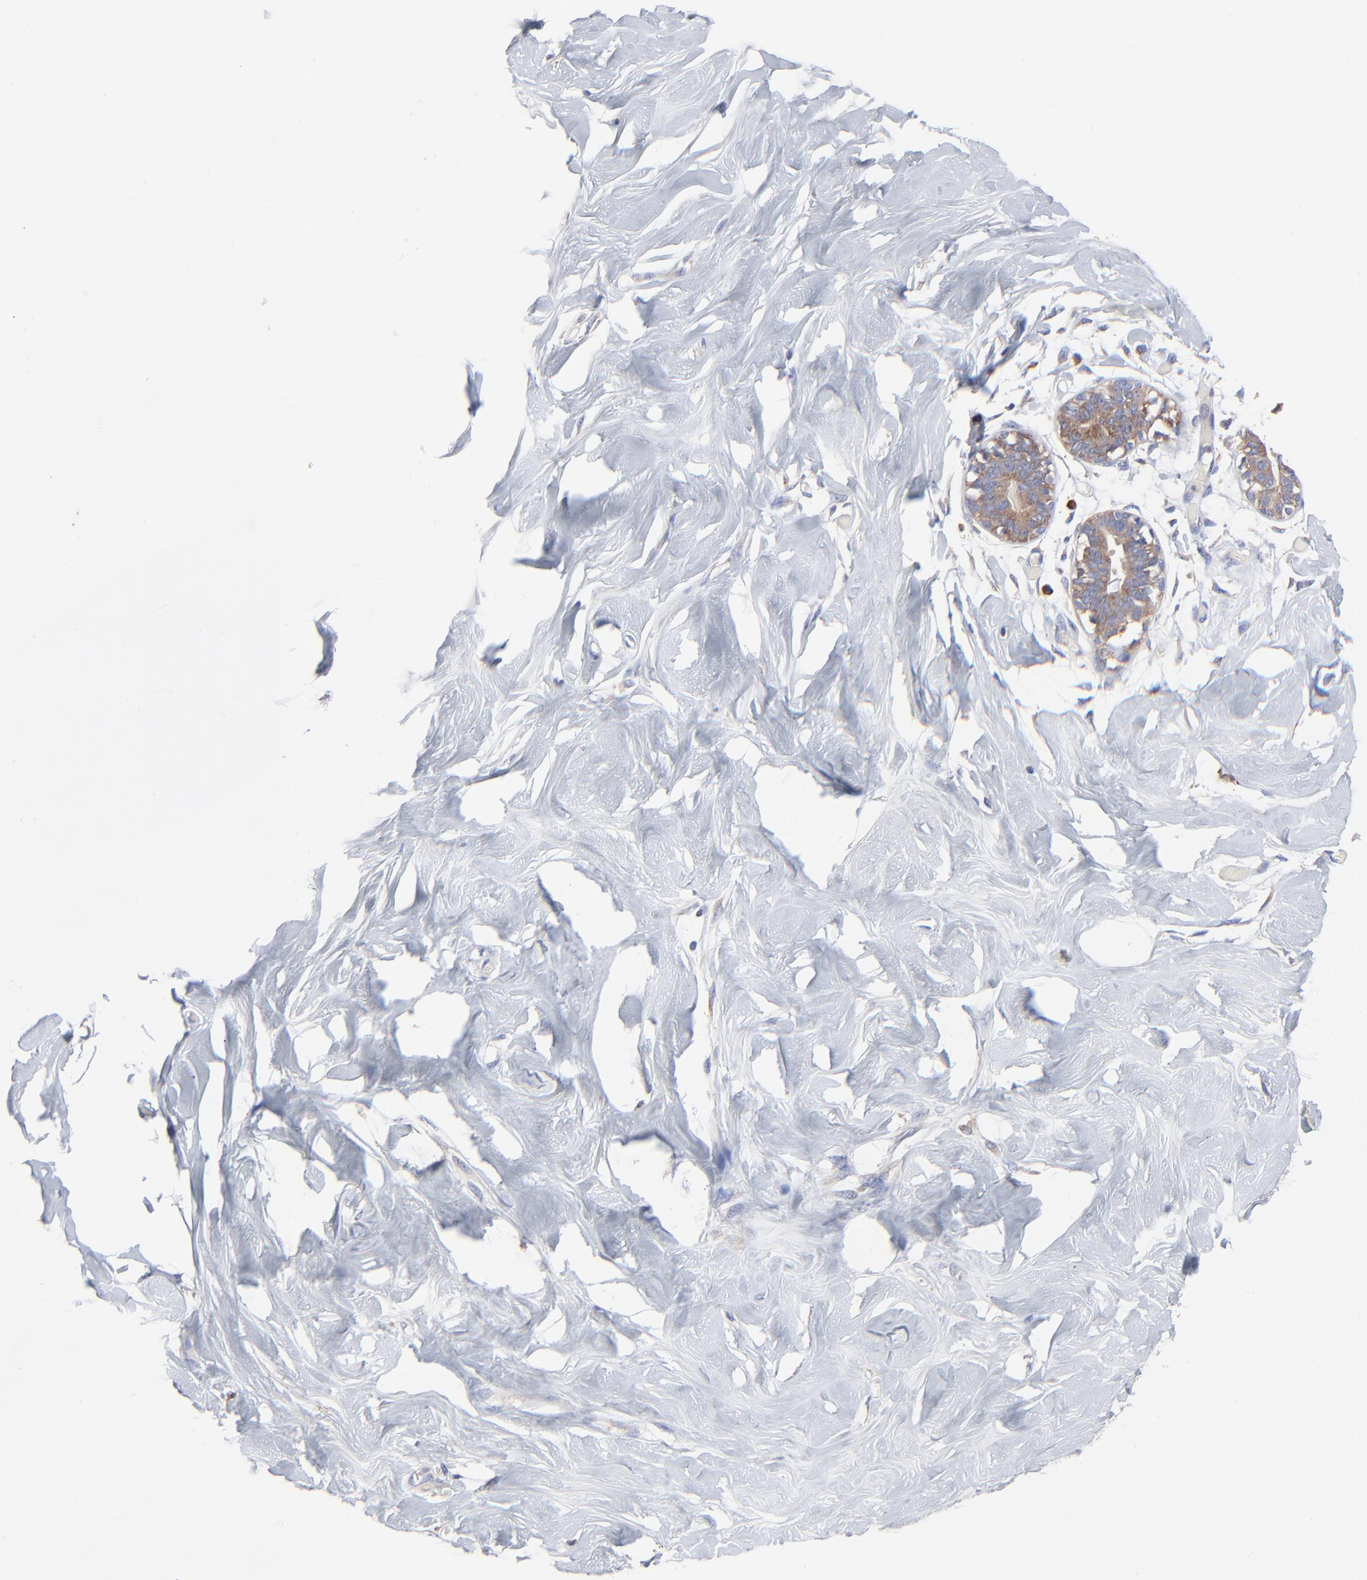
{"staining": {"intensity": "negative", "quantity": "none", "location": "none"}, "tissue": "breast", "cell_type": "Adipocytes", "image_type": "normal", "snomed": [{"axis": "morphology", "description": "Normal tissue, NOS"}, {"axis": "topography", "description": "Breast"}, {"axis": "topography", "description": "Soft tissue"}], "caption": "This photomicrograph is of normal breast stained with immunohistochemistry (IHC) to label a protein in brown with the nuclei are counter-stained blue. There is no positivity in adipocytes. The staining is performed using DAB brown chromogen with nuclei counter-stained in using hematoxylin.", "gene": "PPFIBP2", "patient": {"sex": "female", "age": 25}}